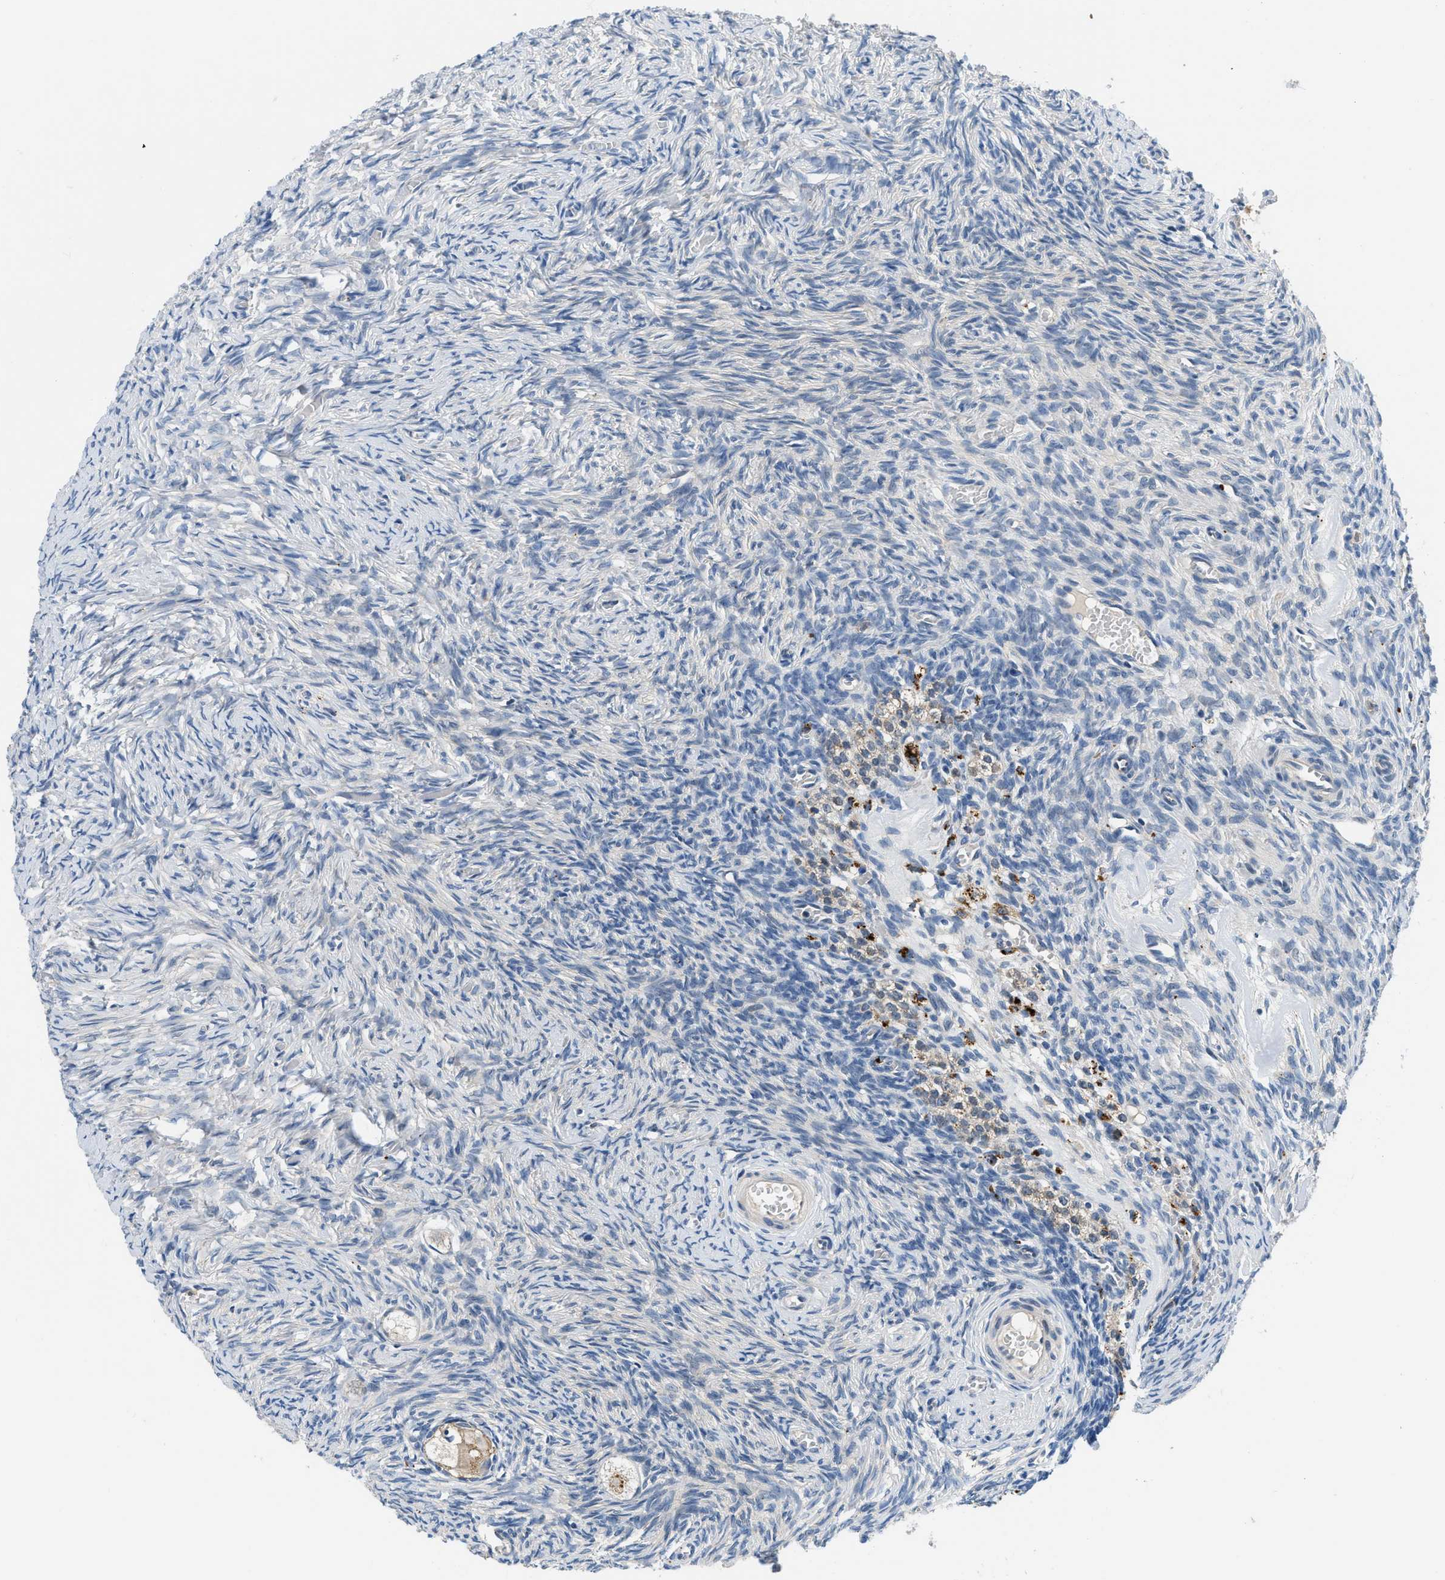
{"staining": {"intensity": "weak", "quantity": "25%-75%", "location": "cytoplasmic/membranous"}, "tissue": "ovary", "cell_type": "Follicle cells", "image_type": "normal", "snomed": [{"axis": "morphology", "description": "Normal tissue, NOS"}, {"axis": "topography", "description": "Ovary"}], "caption": "Immunohistochemistry of benign ovary shows low levels of weak cytoplasmic/membranous positivity in about 25%-75% of follicle cells.", "gene": "ADGRE3", "patient": {"sex": "female", "age": 27}}